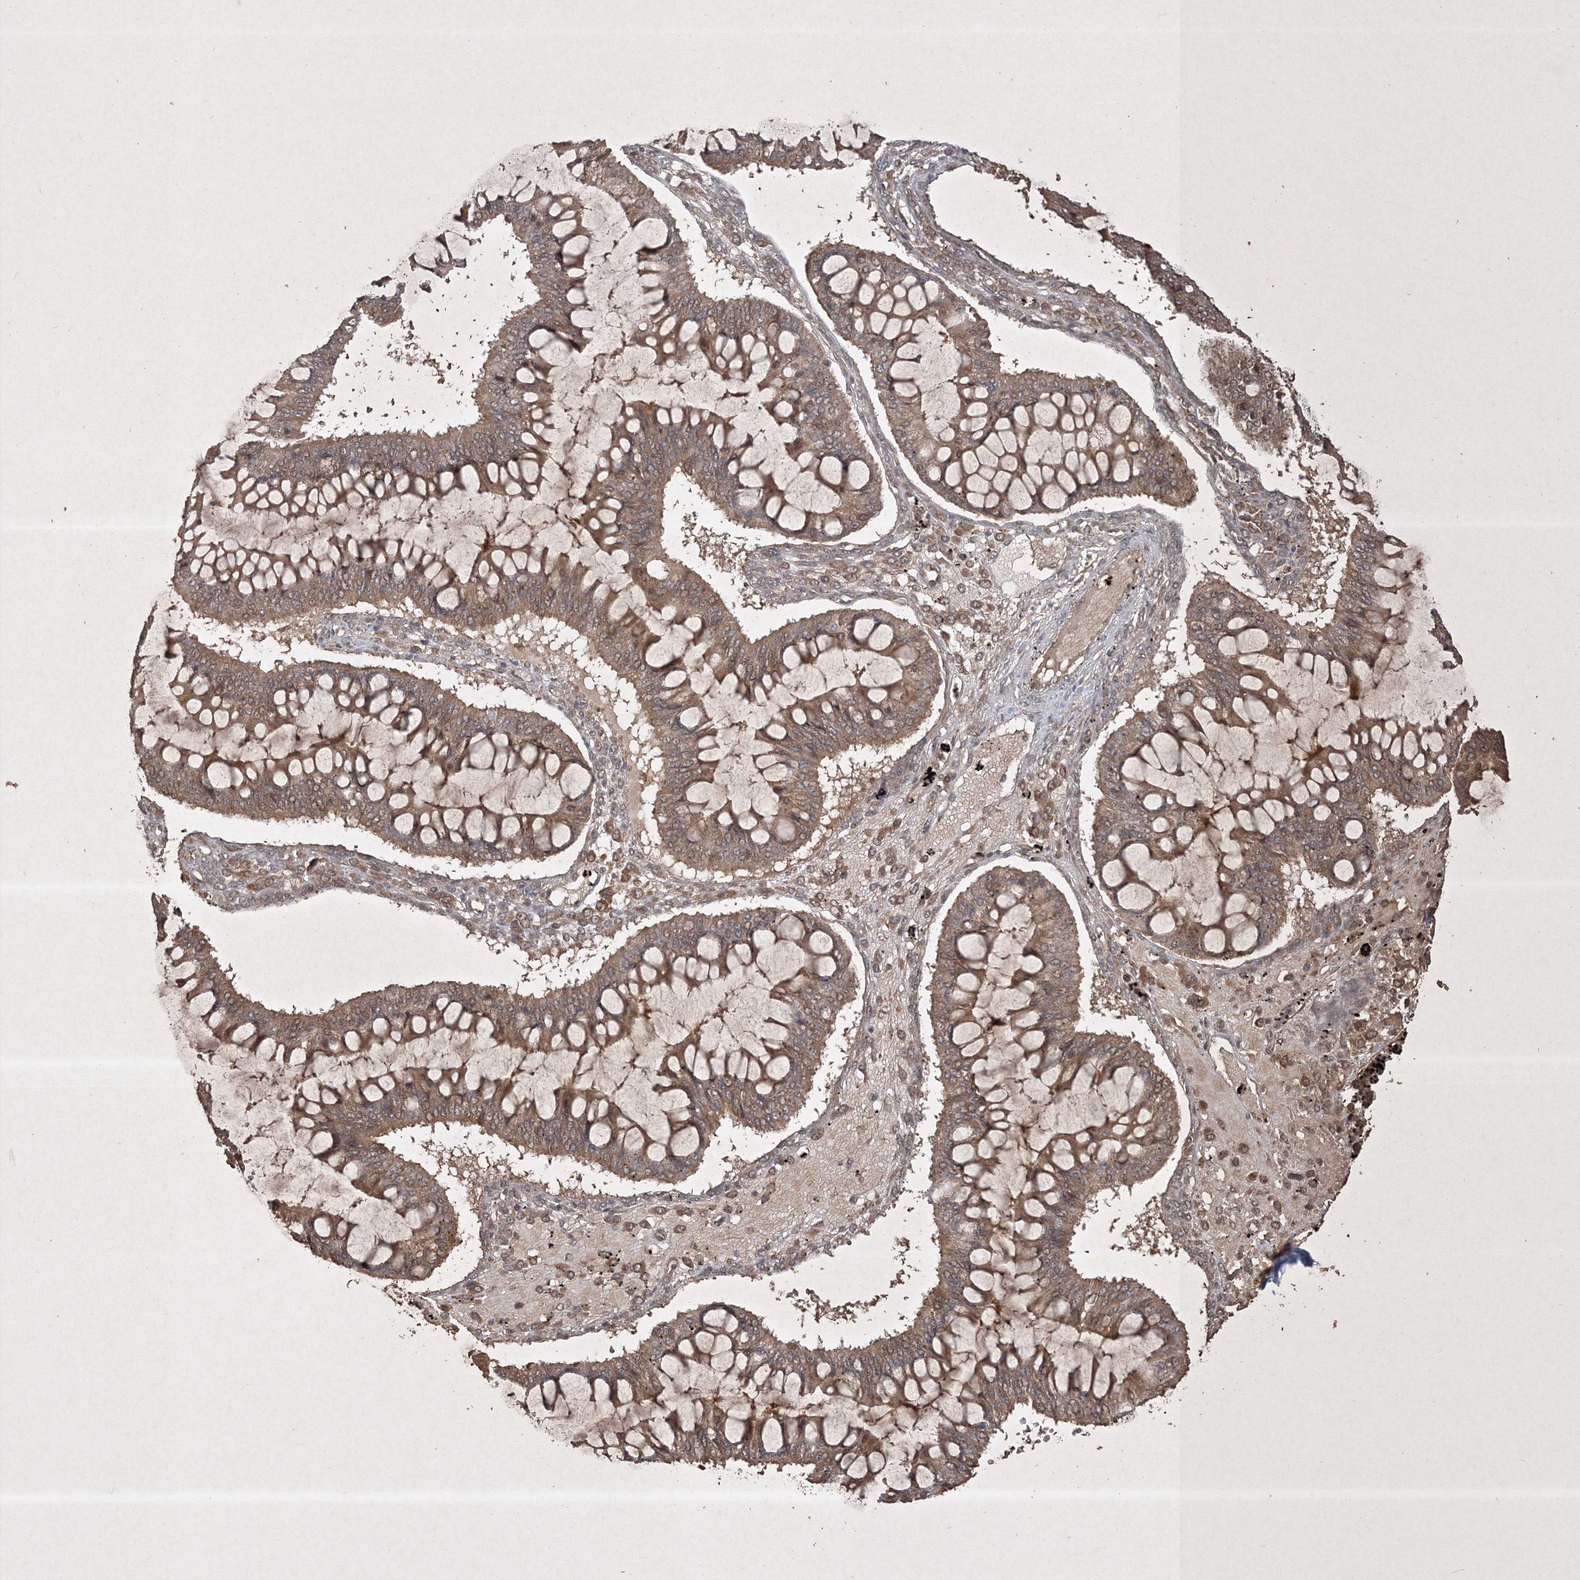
{"staining": {"intensity": "moderate", "quantity": ">75%", "location": "cytoplasmic/membranous"}, "tissue": "ovarian cancer", "cell_type": "Tumor cells", "image_type": "cancer", "snomed": [{"axis": "morphology", "description": "Cystadenocarcinoma, mucinous, NOS"}, {"axis": "topography", "description": "Ovary"}], "caption": "Immunohistochemistry (IHC) micrograph of neoplastic tissue: mucinous cystadenocarcinoma (ovarian) stained using immunohistochemistry (IHC) exhibits medium levels of moderate protein expression localized specifically in the cytoplasmic/membranous of tumor cells, appearing as a cytoplasmic/membranous brown color.", "gene": "PELI3", "patient": {"sex": "female", "age": 73}}